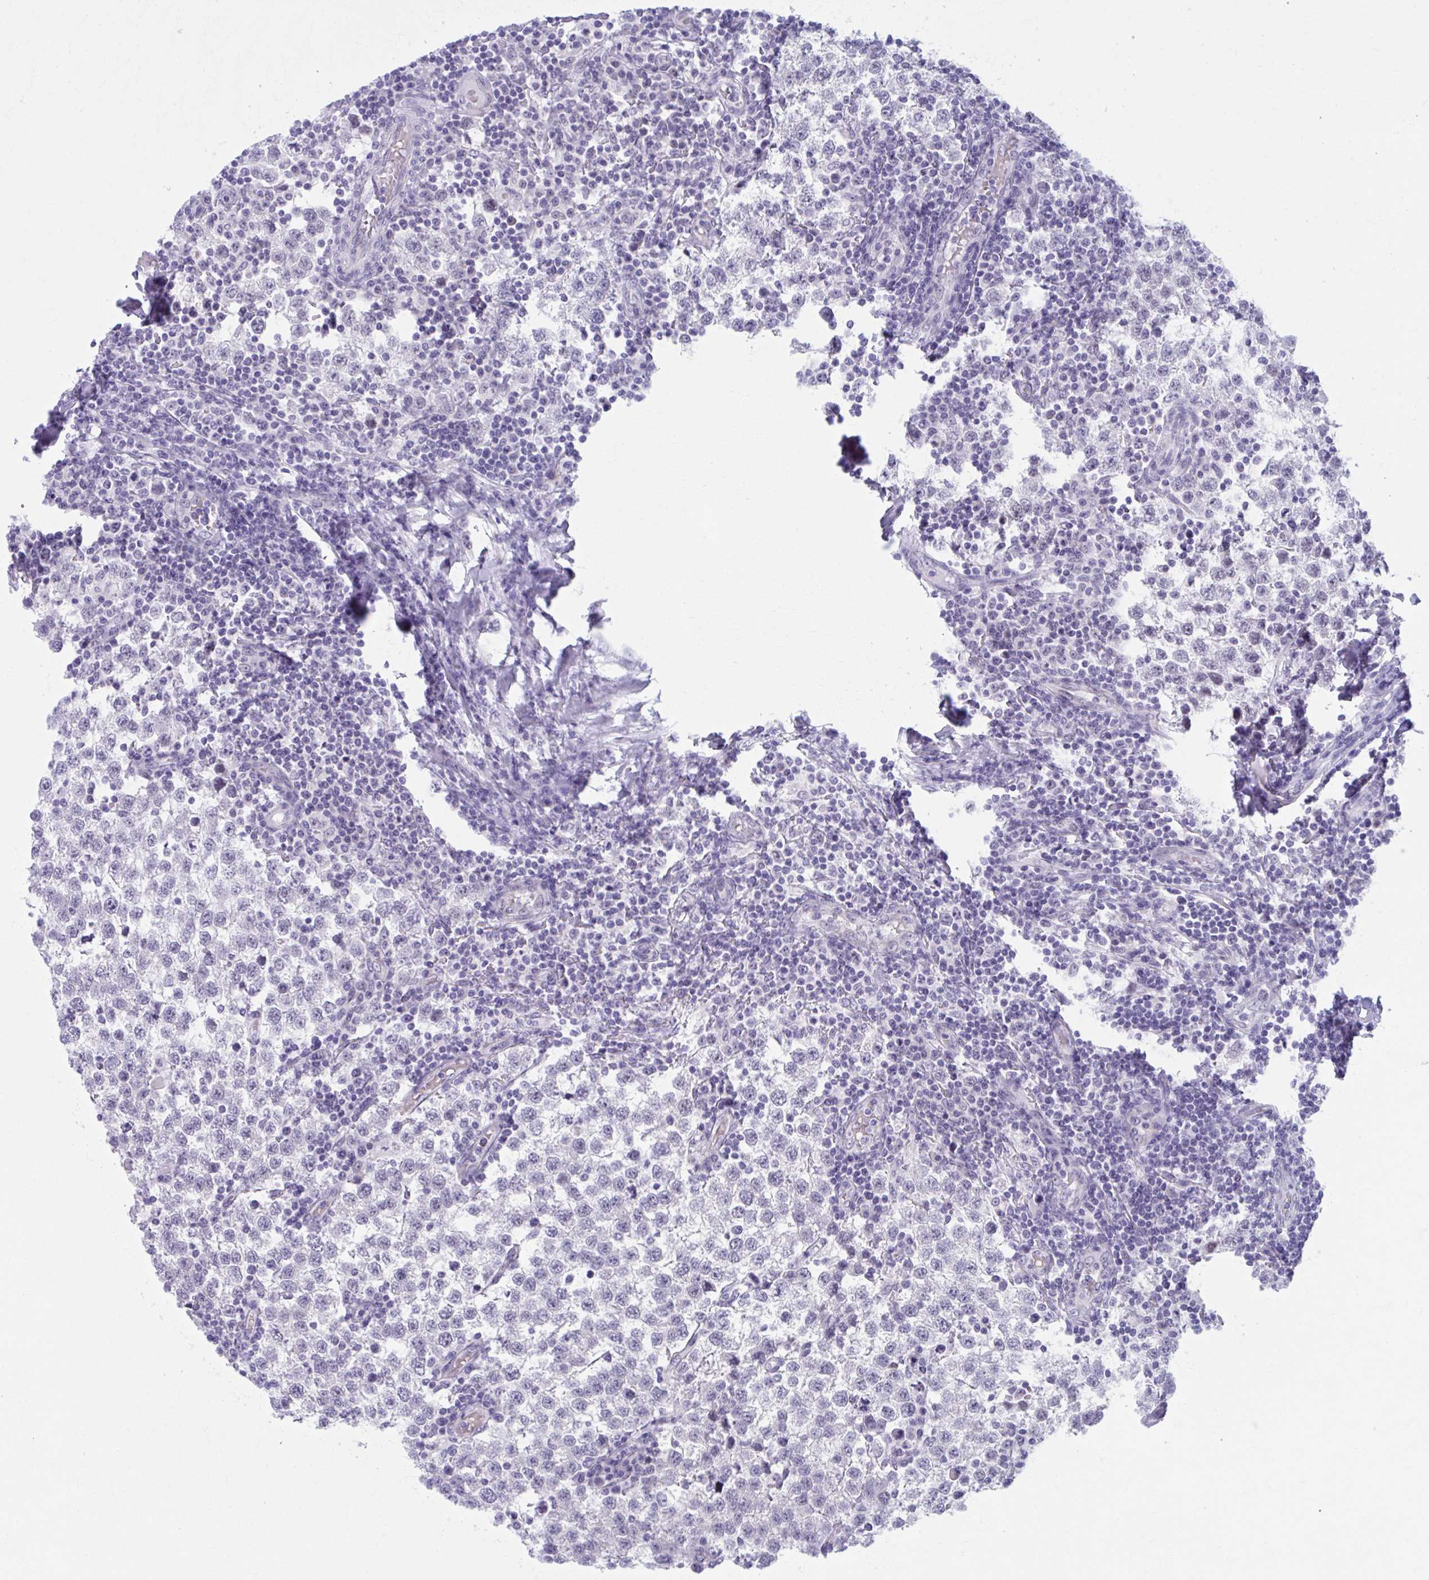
{"staining": {"intensity": "weak", "quantity": "25%-75%", "location": "nuclear"}, "tissue": "testis cancer", "cell_type": "Tumor cells", "image_type": "cancer", "snomed": [{"axis": "morphology", "description": "Seminoma, NOS"}, {"axis": "topography", "description": "Testis"}], "caption": "Immunohistochemistry (IHC) image of neoplastic tissue: testis cancer (seminoma) stained using IHC exhibits low levels of weak protein expression localized specifically in the nuclear of tumor cells, appearing as a nuclear brown color.", "gene": "CCDC105", "patient": {"sex": "male", "age": 34}}